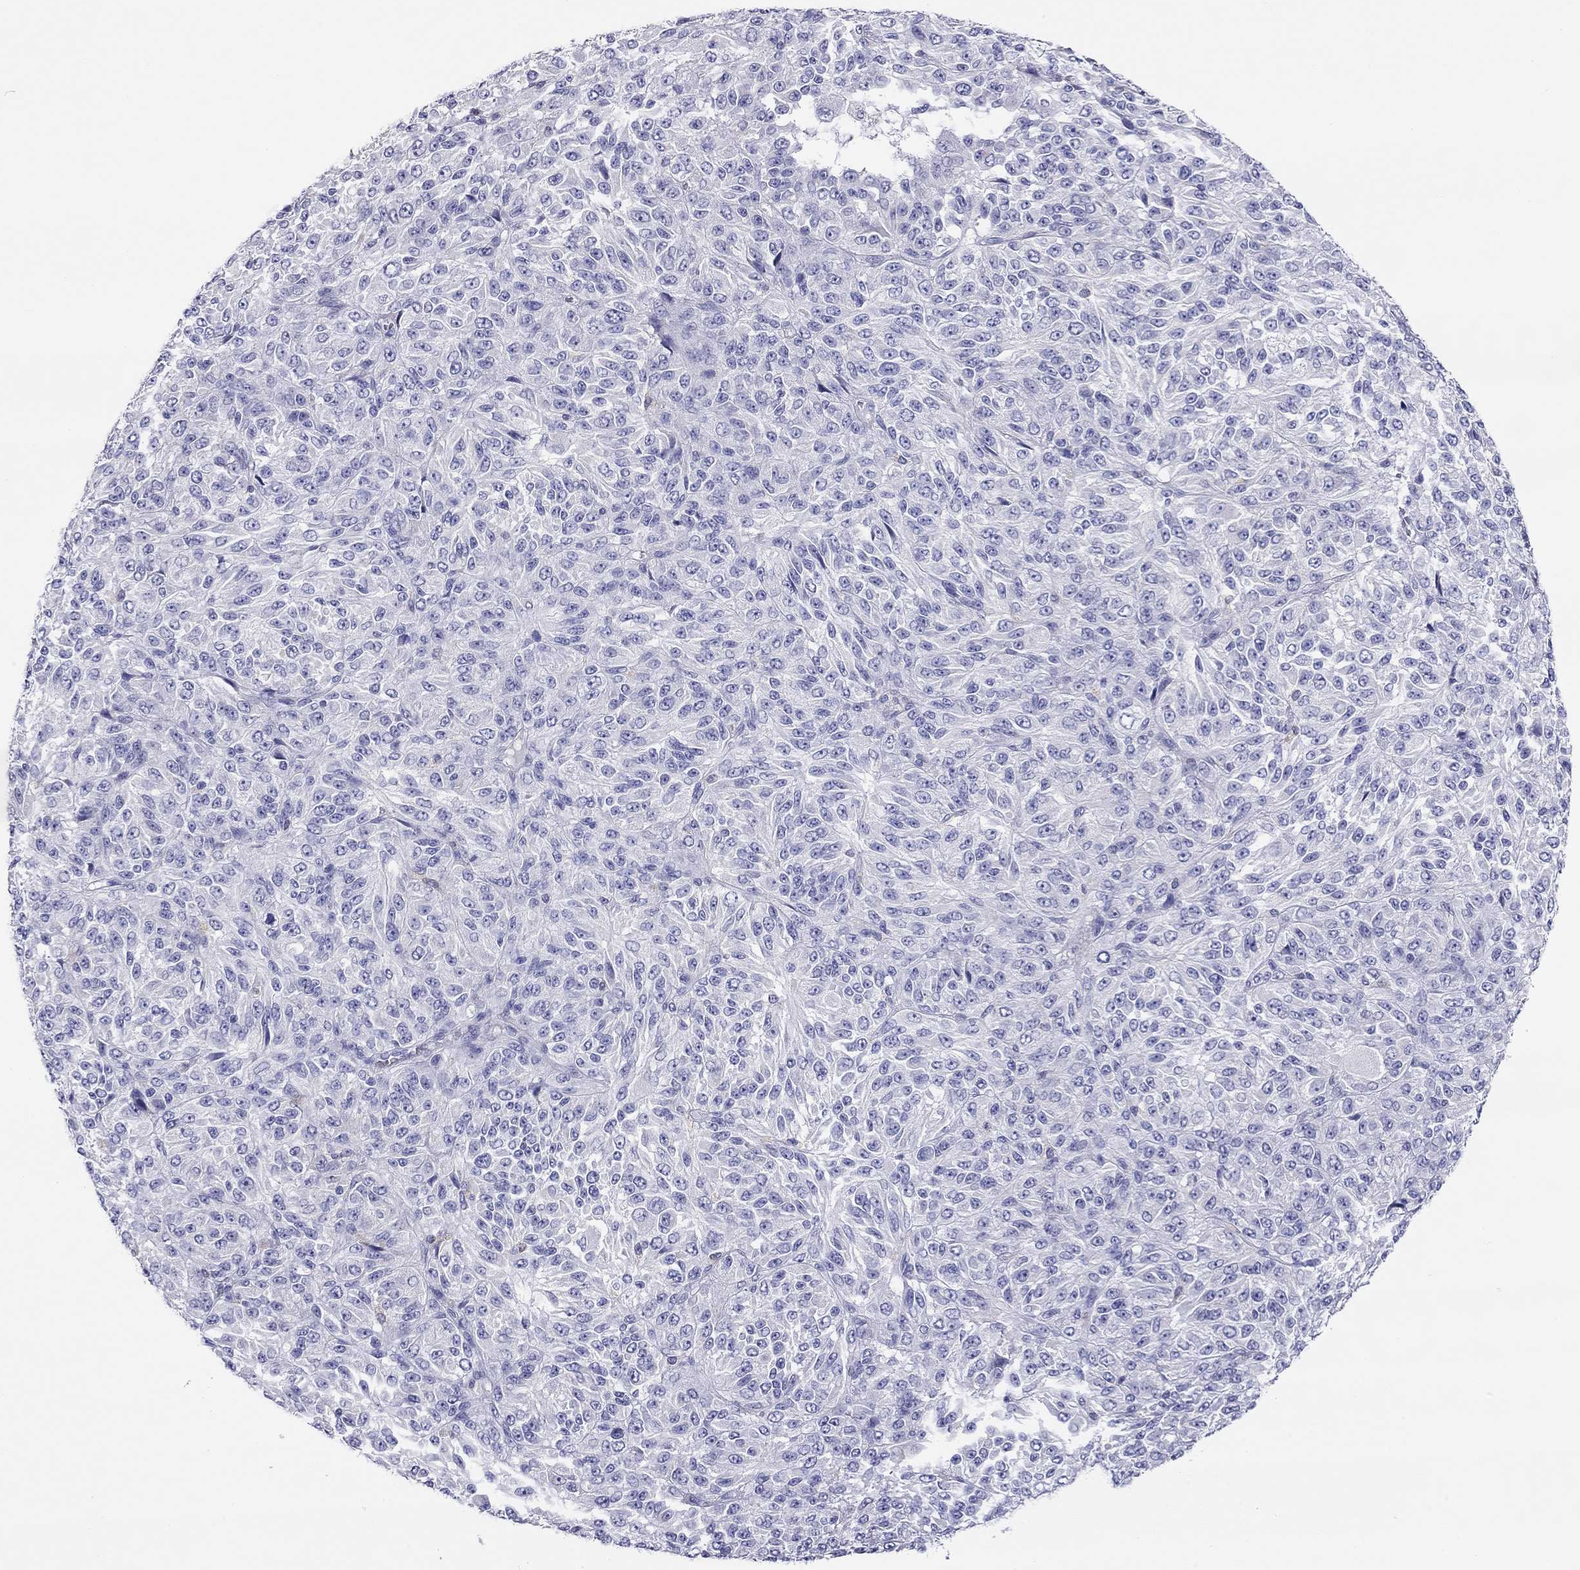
{"staining": {"intensity": "negative", "quantity": "none", "location": "none"}, "tissue": "melanoma", "cell_type": "Tumor cells", "image_type": "cancer", "snomed": [{"axis": "morphology", "description": "Malignant melanoma, Metastatic site"}, {"axis": "topography", "description": "Brain"}], "caption": "An immunohistochemistry (IHC) histopathology image of malignant melanoma (metastatic site) is shown. There is no staining in tumor cells of malignant melanoma (metastatic site).", "gene": "SLC46A2", "patient": {"sex": "female", "age": 56}}